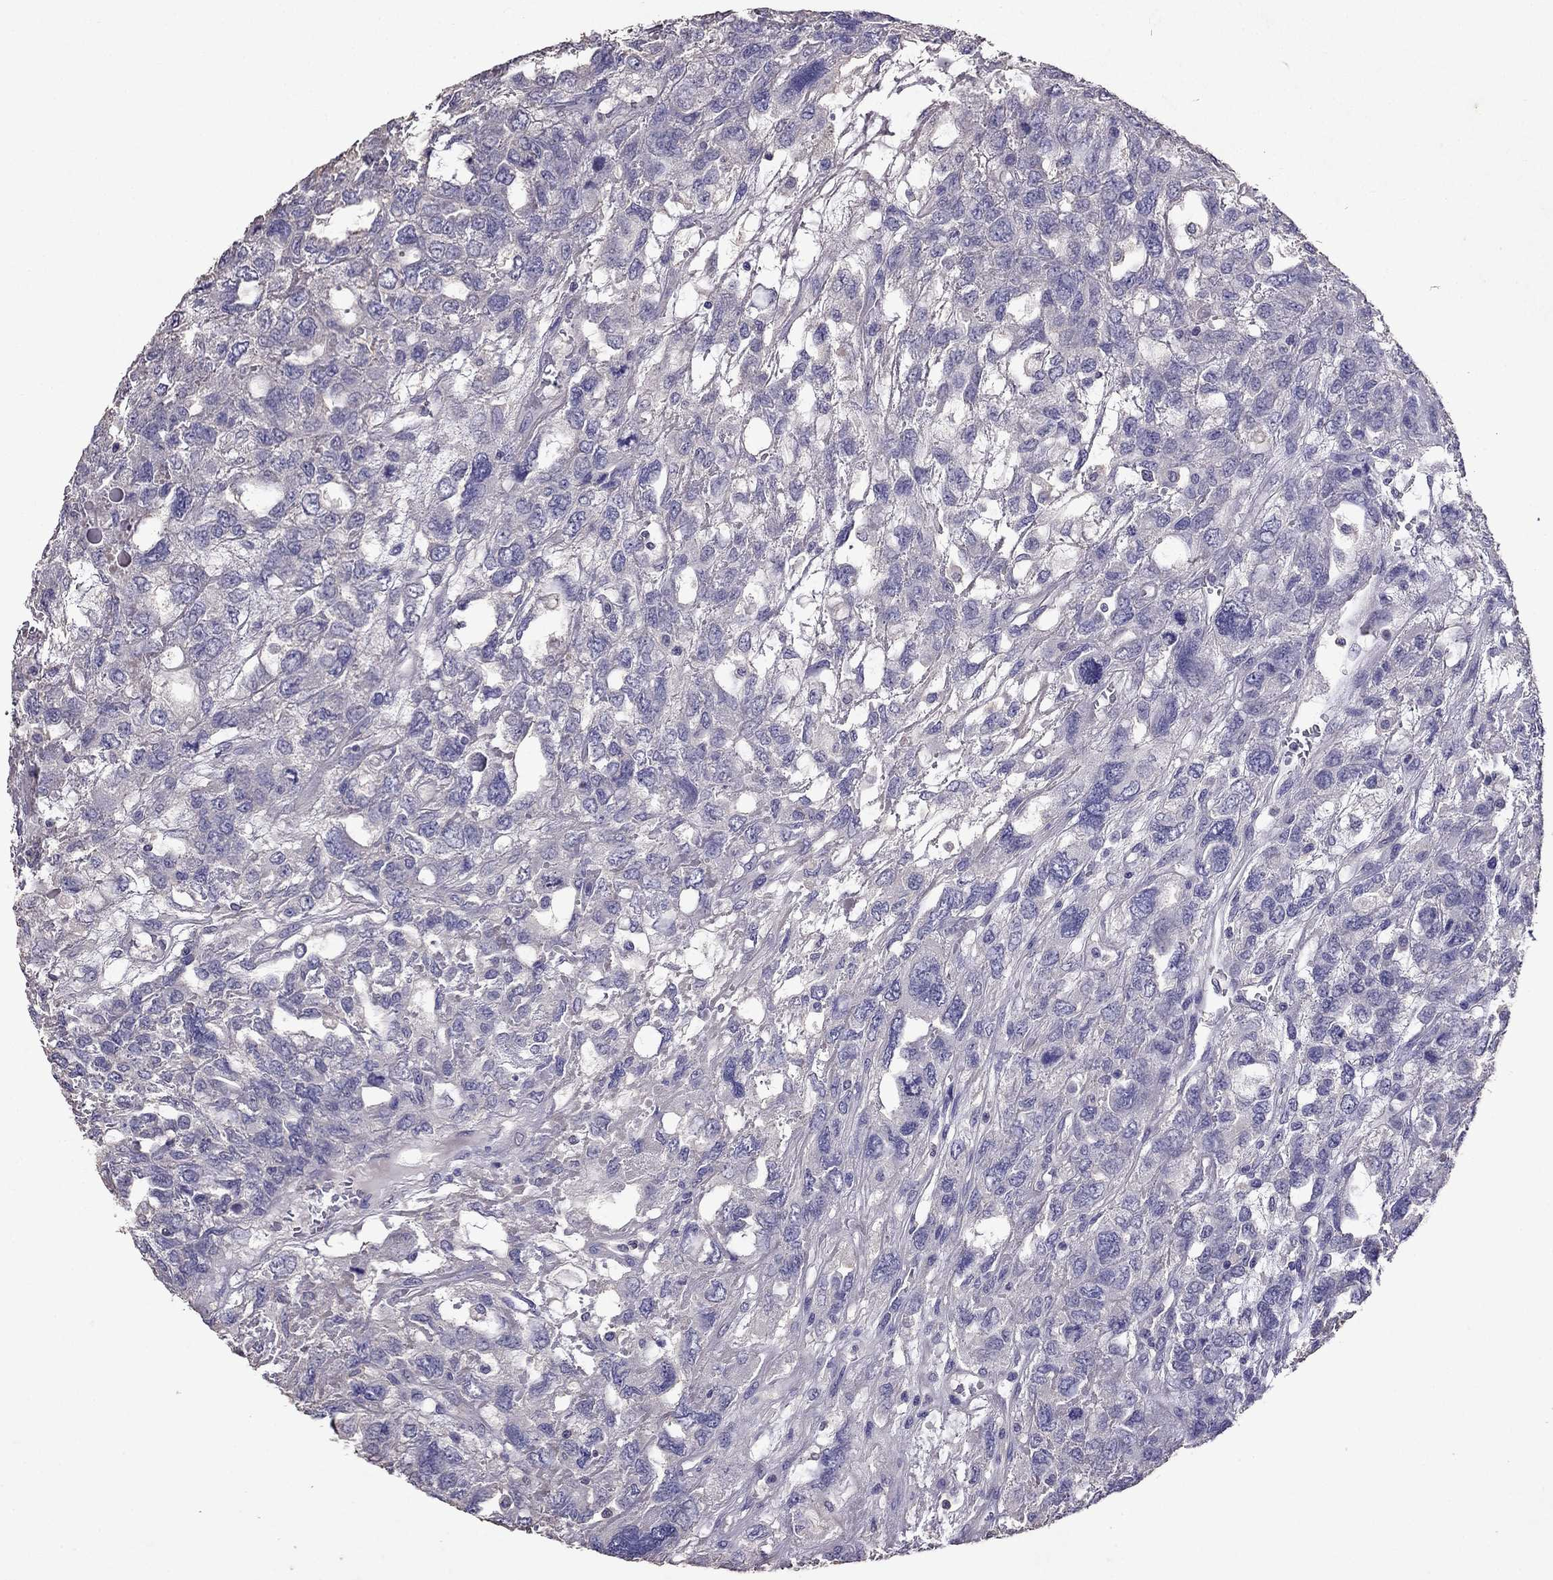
{"staining": {"intensity": "negative", "quantity": "none", "location": "none"}, "tissue": "testis cancer", "cell_type": "Tumor cells", "image_type": "cancer", "snomed": [{"axis": "morphology", "description": "Seminoma, NOS"}, {"axis": "topography", "description": "Testis"}], "caption": "Immunohistochemical staining of human seminoma (testis) demonstrates no significant staining in tumor cells.", "gene": "NKX3-1", "patient": {"sex": "male", "age": 52}}